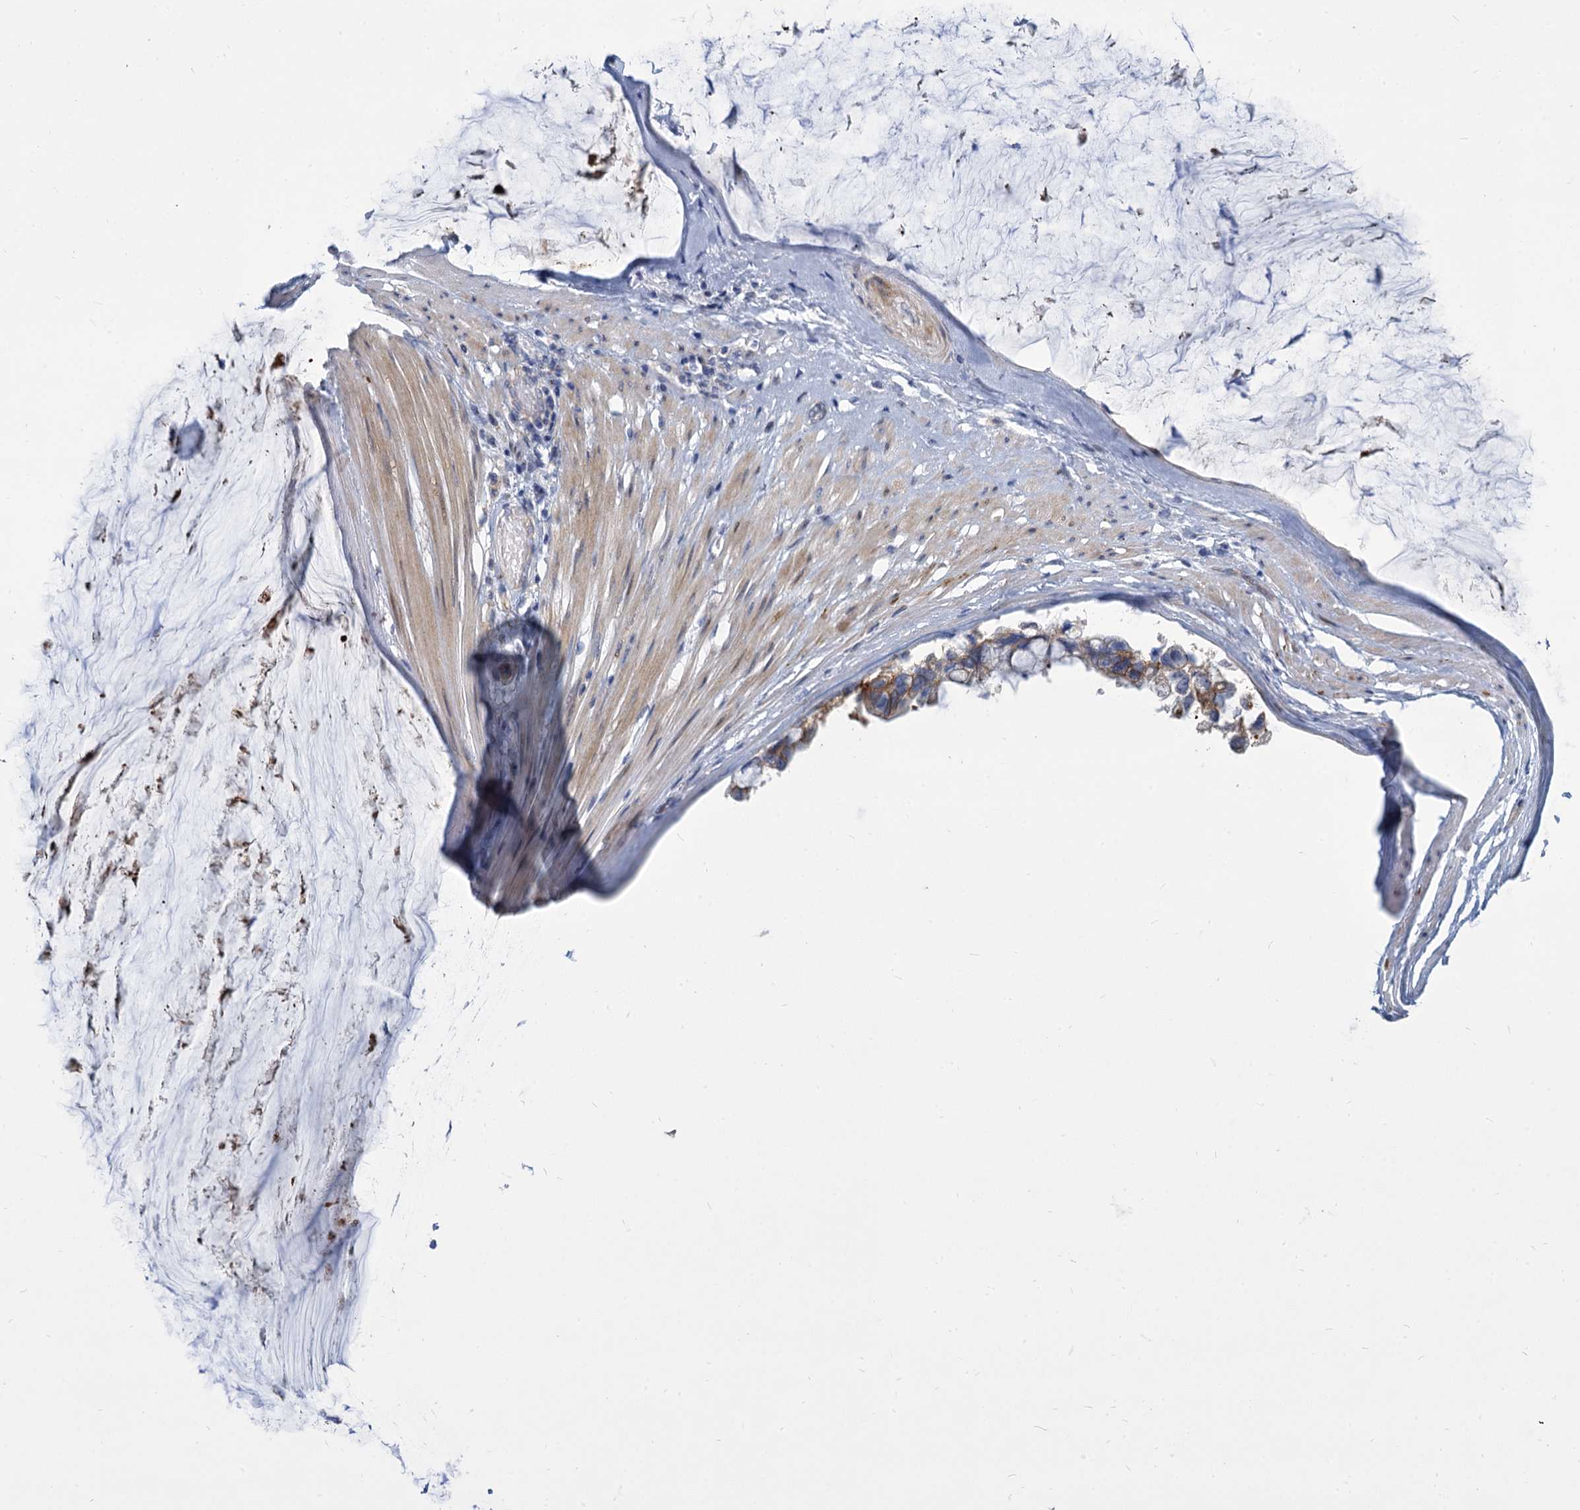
{"staining": {"intensity": "weak", "quantity": "<25%", "location": "cytoplasmic/membranous"}, "tissue": "ovarian cancer", "cell_type": "Tumor cells", "image_type": "cancer", "snomed": [{"axis": "morphology", "description": "Cystadenocarcinoma, mucinous, NOS"}, {"axis": "topography", "description": "Ovary"}], "caption": "There is no significant positivity in tumor cells of ovarian cancer (mucinous cystadenocarcinoma). (DAB IHC visualized using brightfield microscopy, high magnification).", "gene": "TRIM77", "patient": {"sex": "female", "age": 39}}